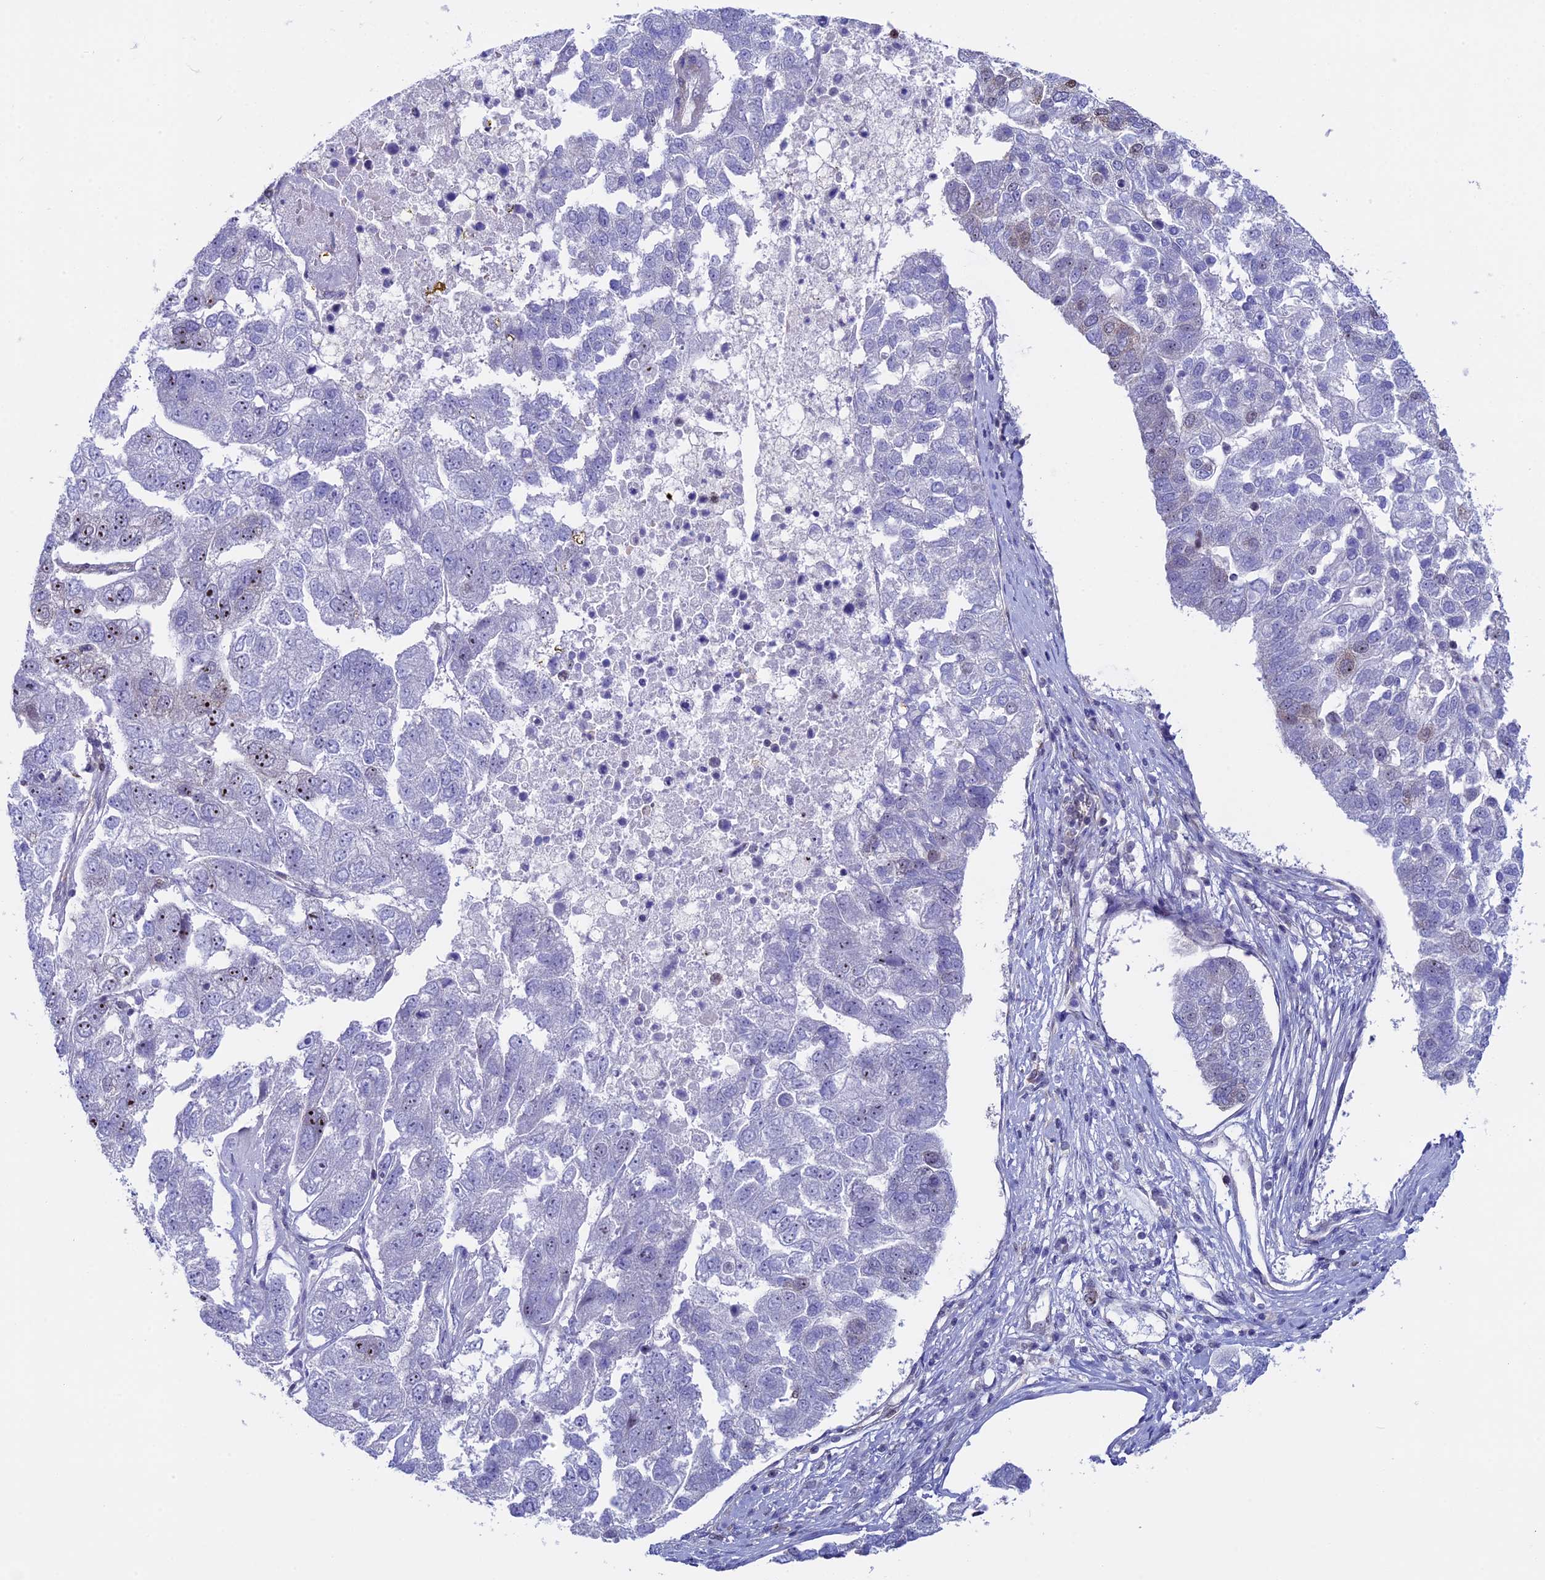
{"staining": {"intensity": "moderate", "quantity": "<25%", "location": "nuclear"}, "tissue": "pancreatic cancer", "cell_type": "Tumor cells", "image_type": "cancer", "snomed": [{"axis": "morphology", "description": "Adenocarcinoma, NOS"}, {"axis": "topography", "description": "Pancreas"}], "caption": "Human pancreatic adenocarcinoma stained with a brown dye displays moderate nuclear positive expression in approximately <25% of tumor cells.", "gene": "CCDC86", "patient": {"sex": "female", "age": 61}}